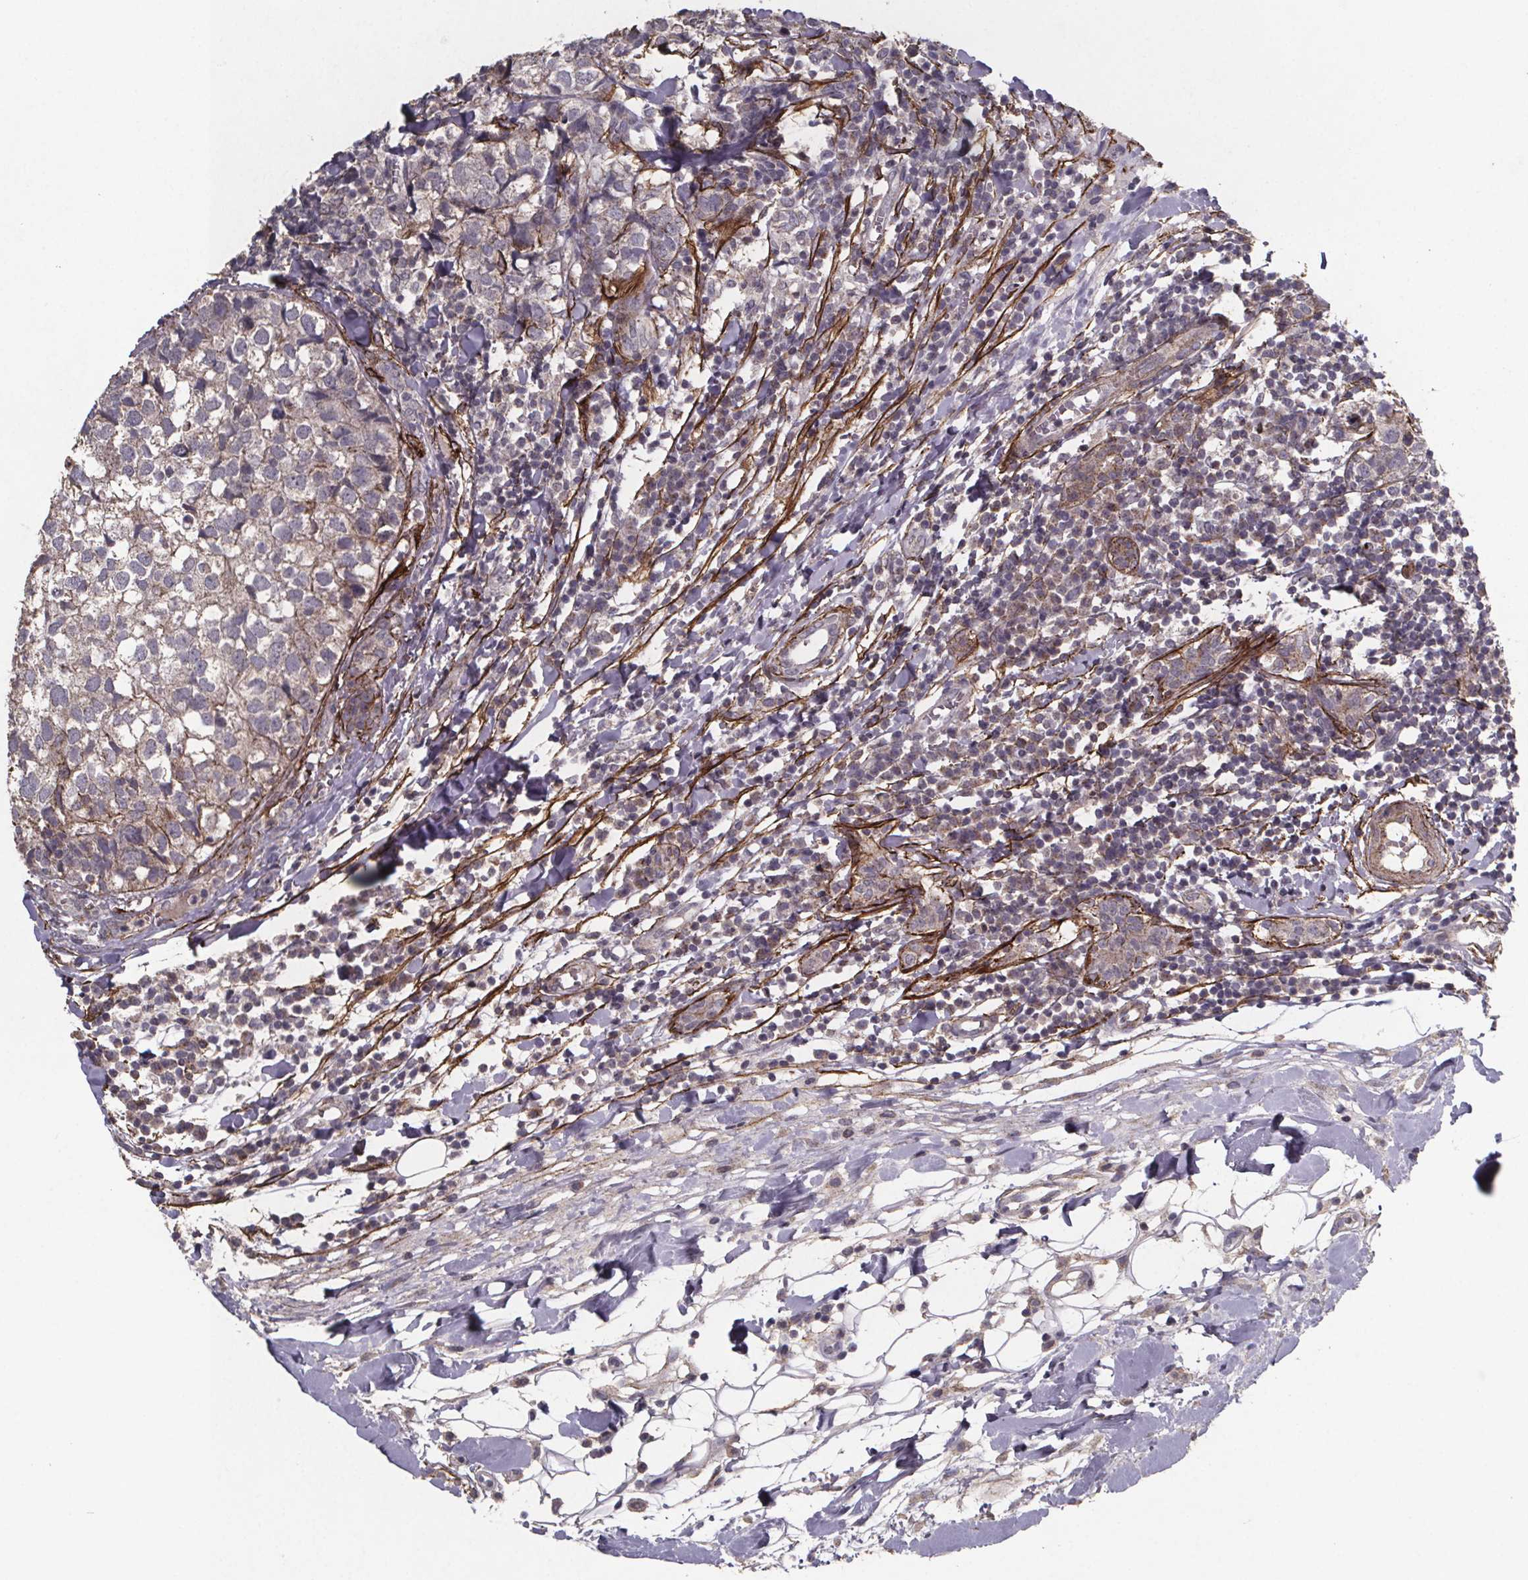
{"staining": {"intensity": "negative", "quantity": "none", "location": "none"}, "tissue": "breast cancer", "cell_type": "Tumor cells", "image_type": "cancer", "snomed": [{"axis": "morphology", "description": "Duct carcinoma"}, {"axis": "topography", "description": "Breast"}], "caption": "An IHC micrograph of intraductal carcinoma (breast) is shown. There is no staining in tumor cells of intraductal carcinoma (breast).", "gene": "PALLD", "patient": {"sex": "female", "age": 30}}